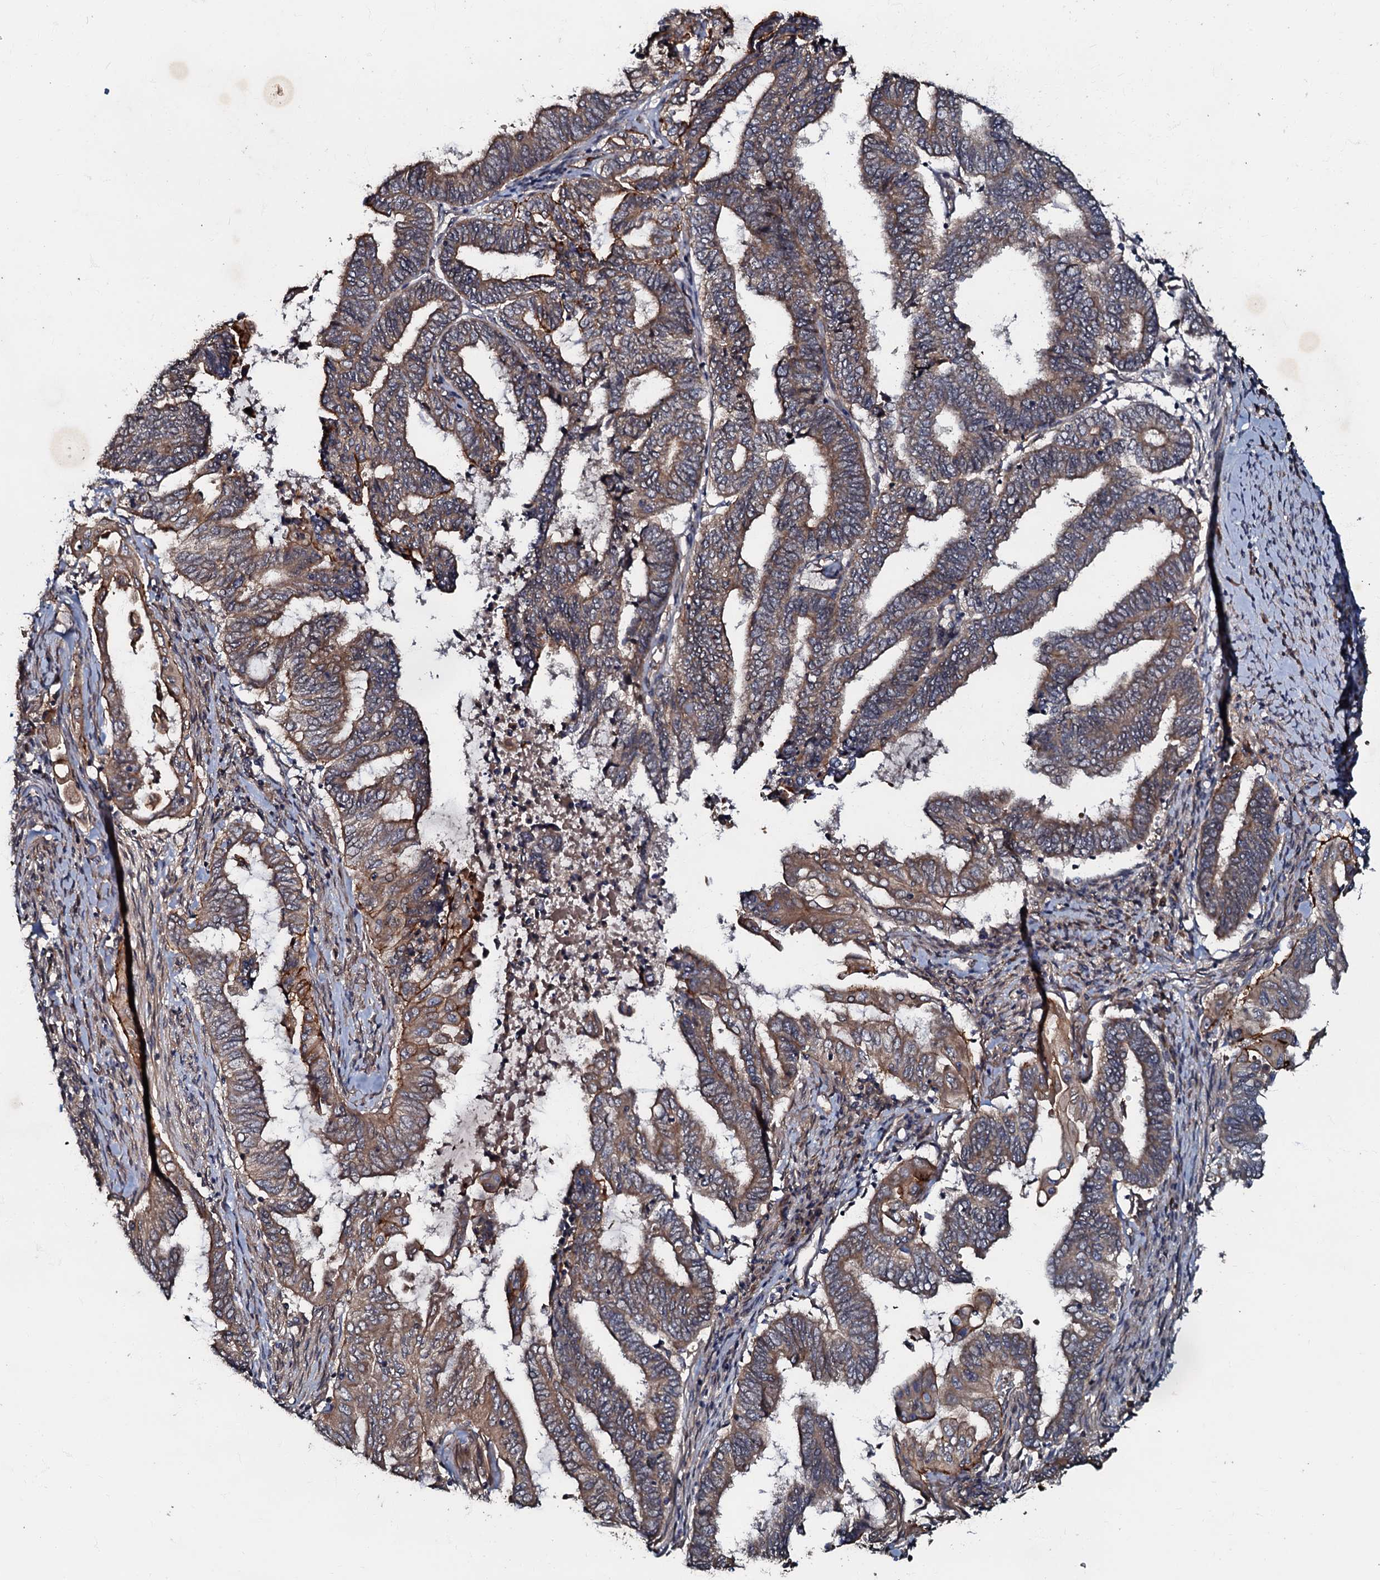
{"staining": {"intensity": "moderate", "quantity": "25%-75%", "location": "cytoplasmic/membranous"}, "tissue": "endometrial cancer", "cell_type": "Tumor cells", "image_type": "cancer", "snomed": [{"axis": "morphology", "description": "Adenocarcinoma, NOS"}, {"axis": "topography", "description": "Uterus"}, {"axis": "topography", "description": "Endometrium"}], "caption": "Immunohistochemical staining of human adenocarcinoma (endometrial) exhibits medium levels of moderate cytoplasmic/membranous protein staining in approximately 25%-75% of tumor cells.", "gene": "MANSC4", "patient": {"sex": "female", "age": 70}}